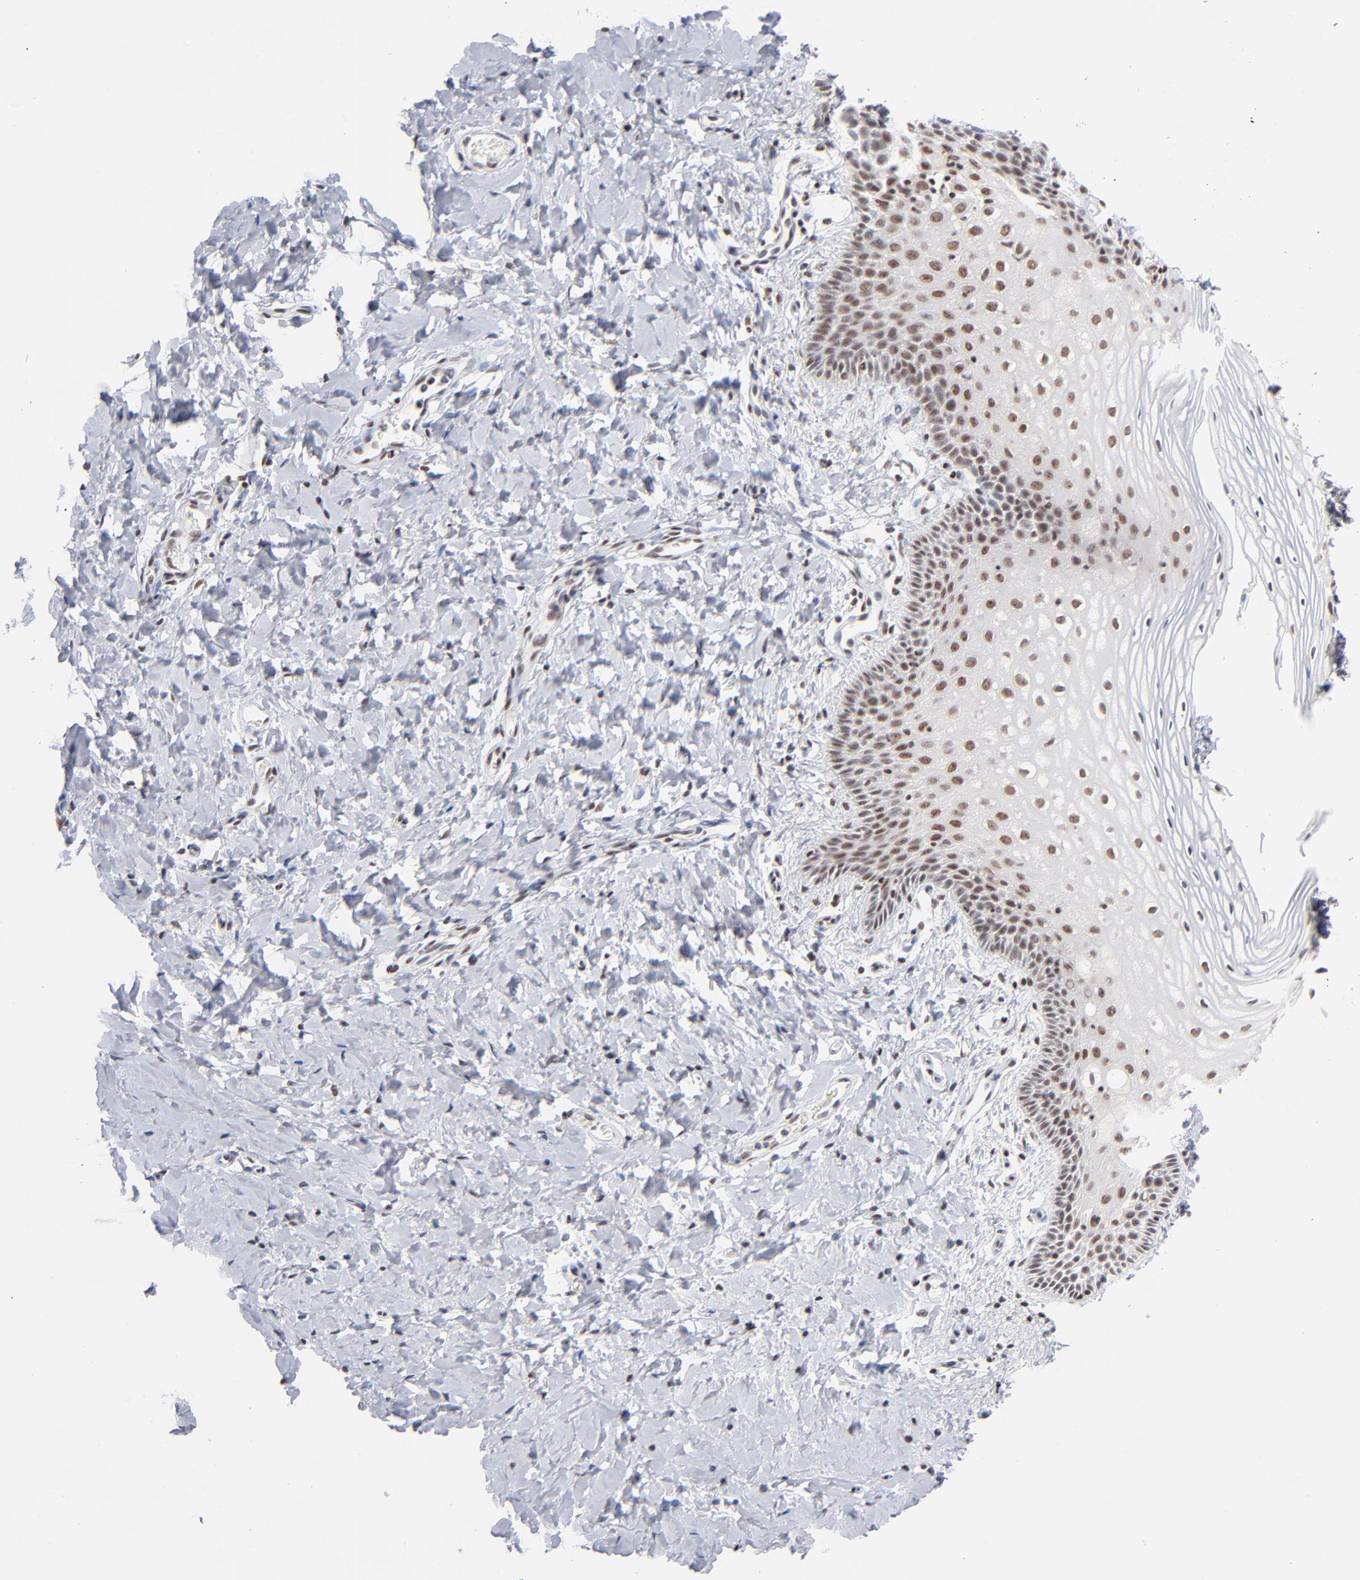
{"staining": {"intensity": "weak", "quantity": ">75%", "location": "nuclear"}, "tissue": "vagina", "cell_type": "Squamous epithelial cells", "image_type": "normal", "snomed": [{"axis": "morphology", "description": "Normal tissue, NOS"}, {"axis": "topography", "description": "Vagina"}], "caption": "The immunohistochemical stain highlights weak nuclear expression in squamous epithelial cells of unremarkable vagina.", "gene": "ZNF143", "patient": {"sex": "female", "age": 55}}